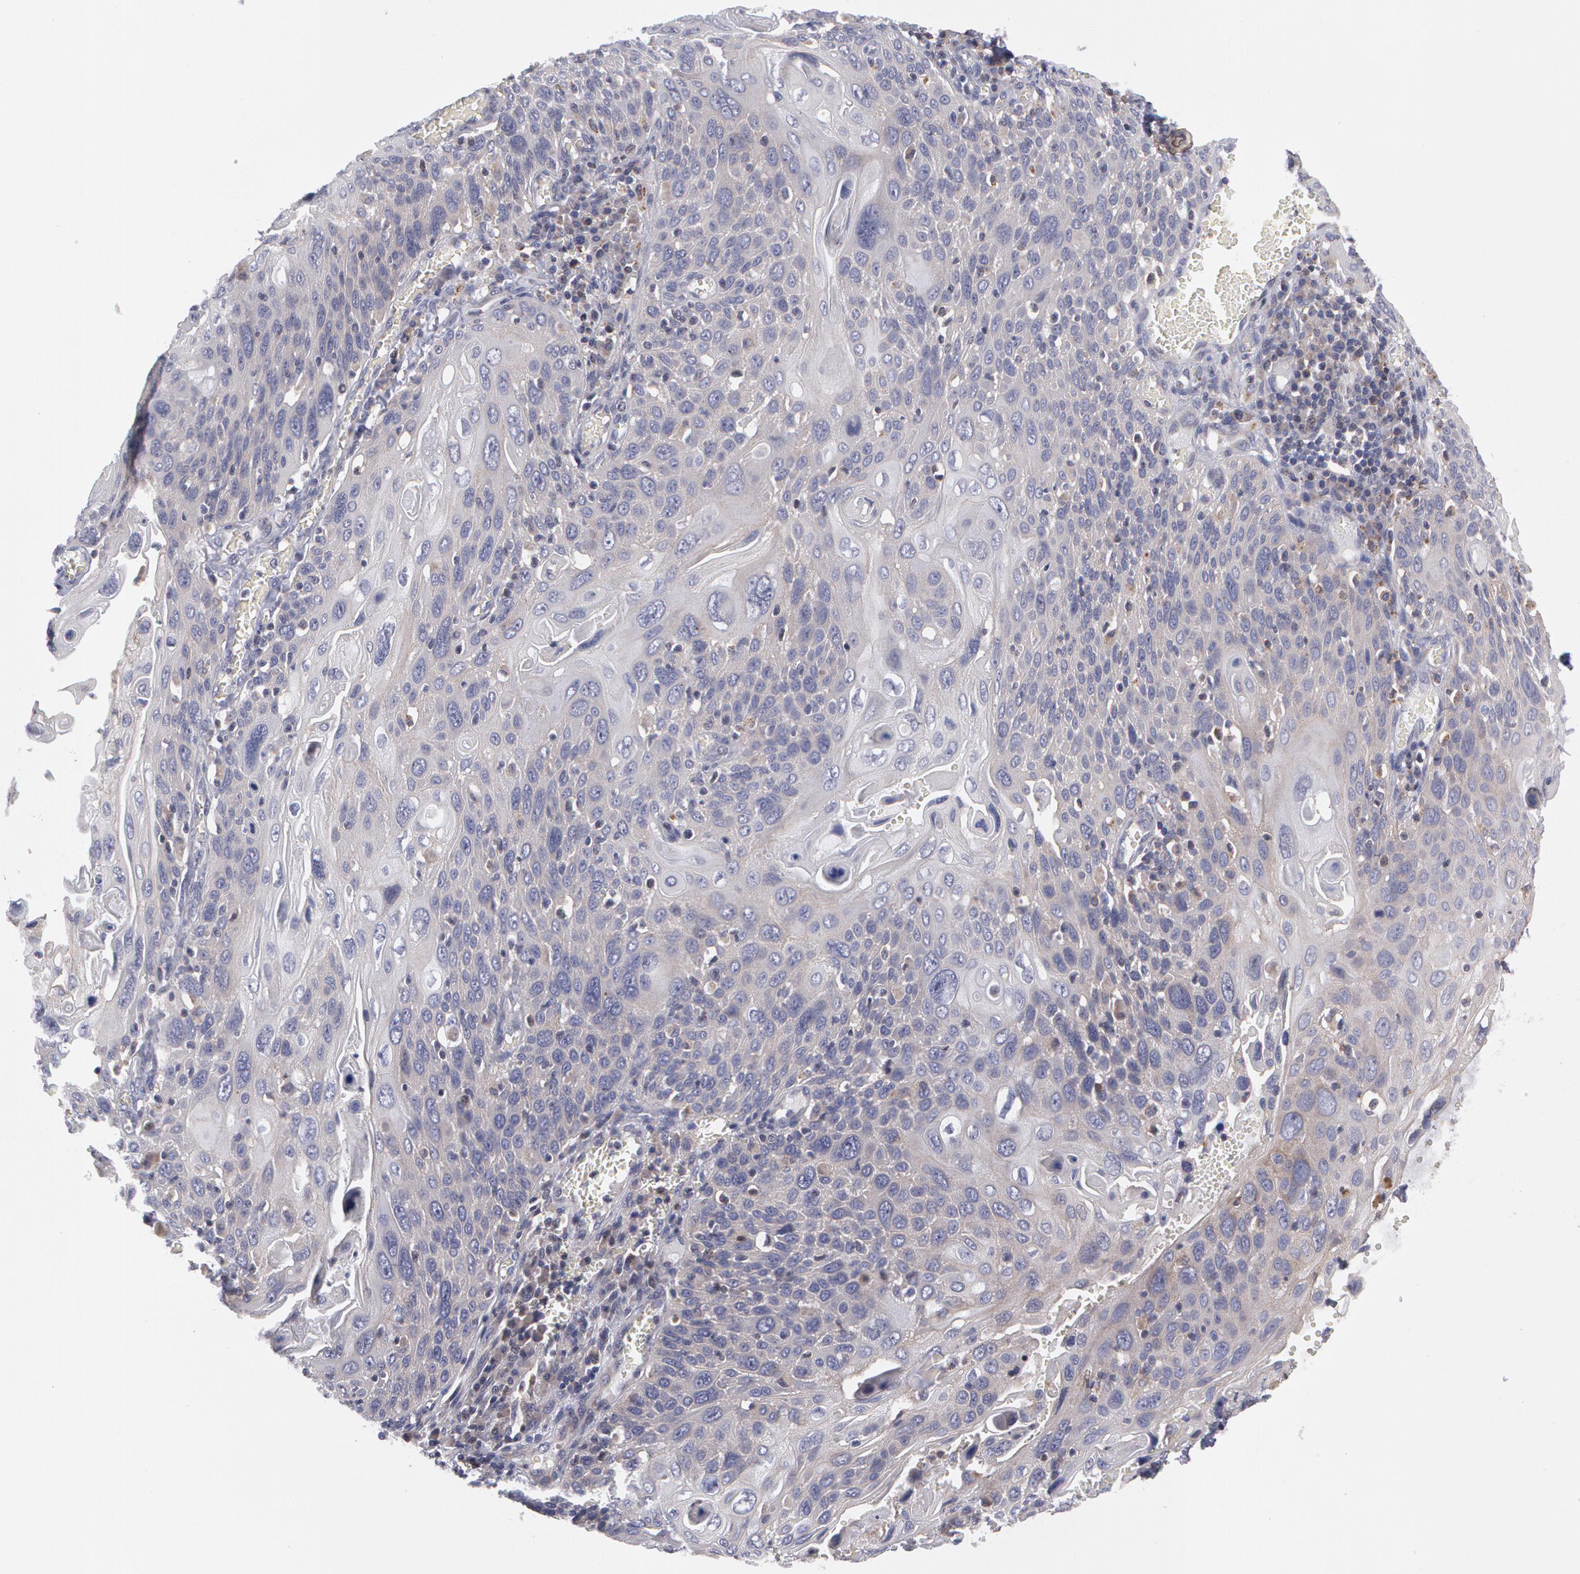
{"staining": {"intensity": "negative", "quantity": "none", "location": "none"}, "tissue": "cervical cancer", "cell_type": "Tumor cells", "image_type": "cancer", "snomed": [{"axis": "morphology", "description": "Squamous cell carcinoma, NOS"}, {"axis": "topography", "description": "Cervix"}], "caption": "Cervical squamous cell carcinoma stained for a protein using immunohistochemistry (IHC) reveals no staining tumor cells.", "gene": "ERBB2", "patient": {"sex": "female", "age": 54}}